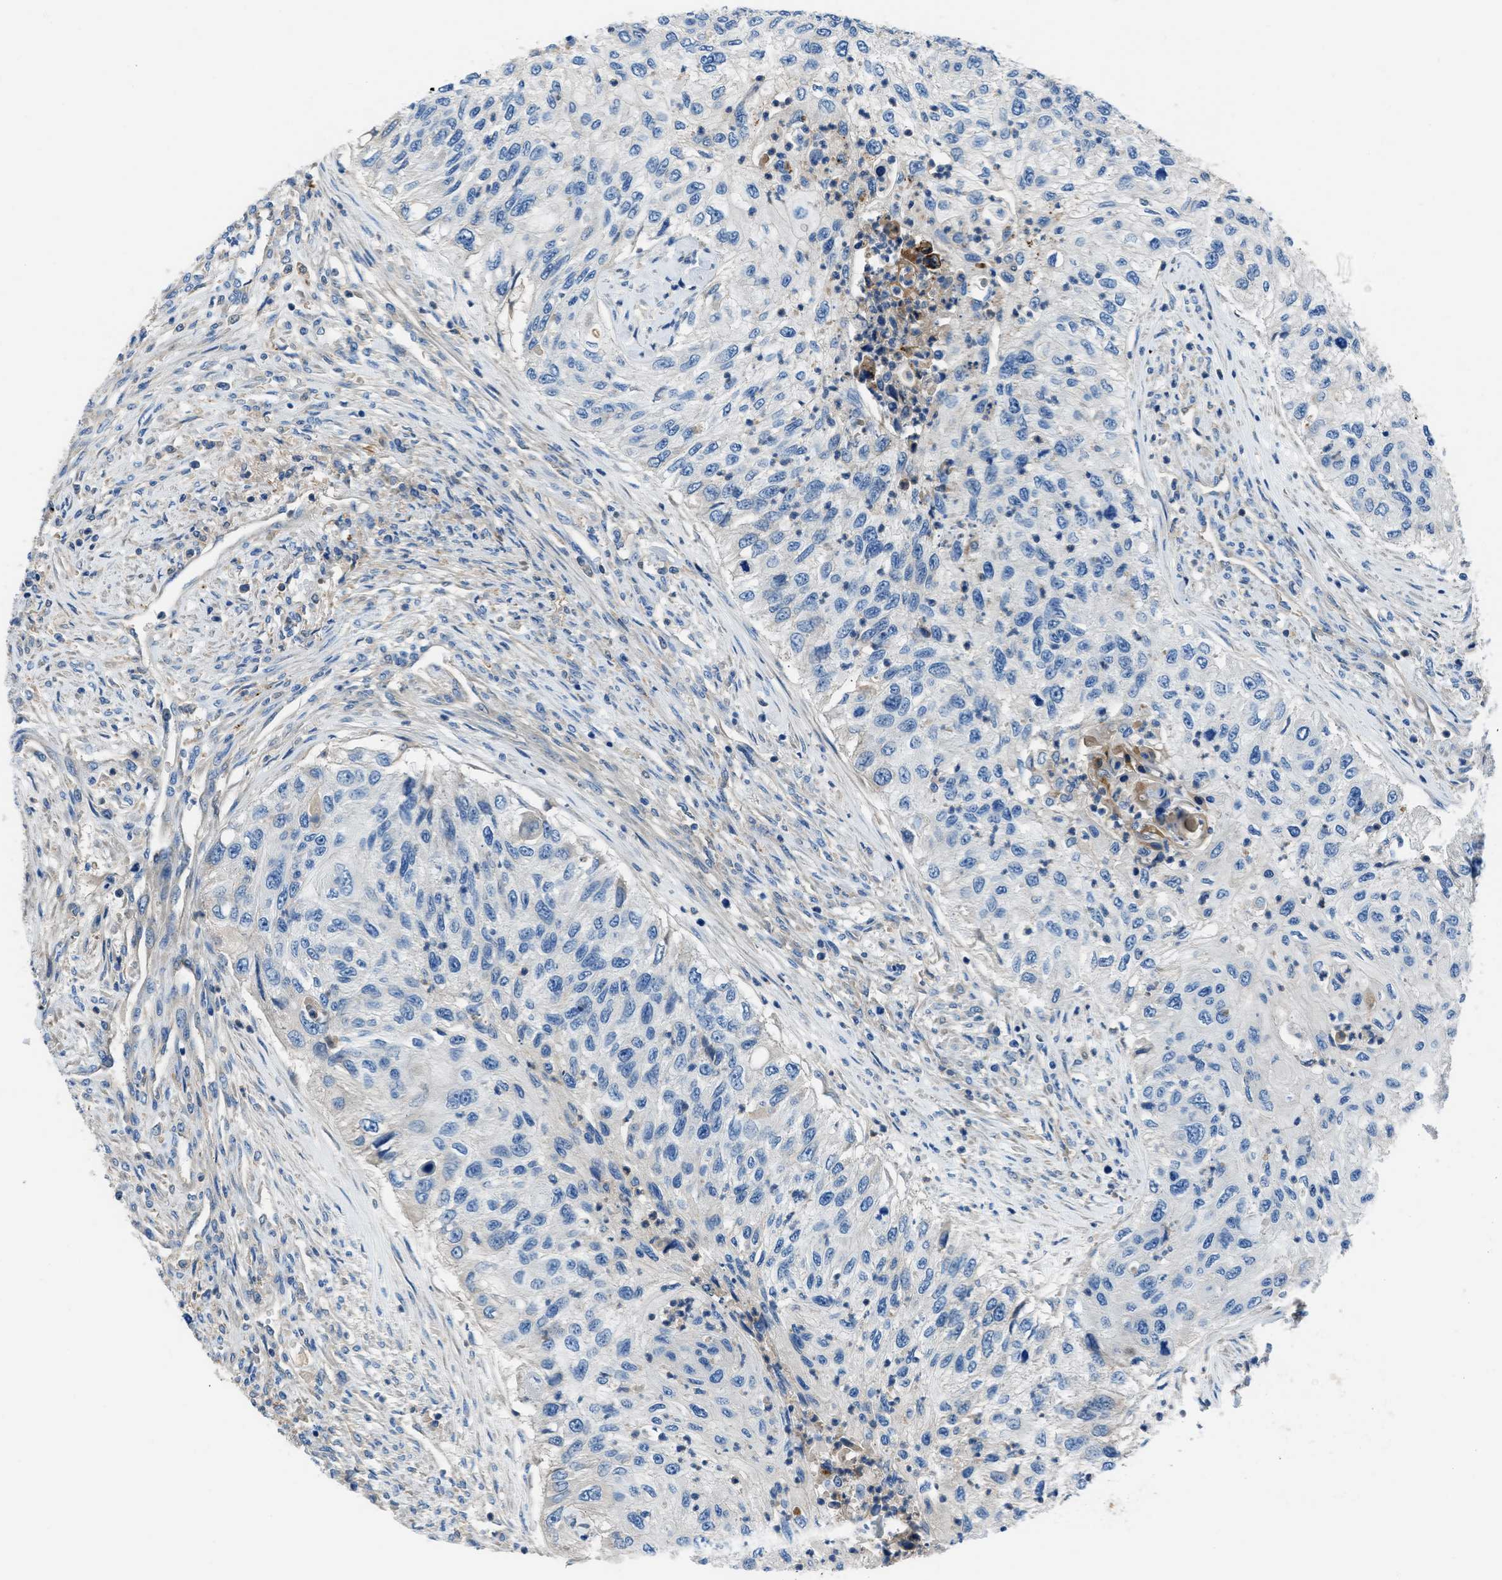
{"staining": {"intensity": "negative", "quantity": "none", "location": "none"}, "tissue": "urothelial cancer", "cell_type": "Tumor cells", "image_type": "cancer", "snomed": [{"axis": "morphology", "description": "Urothelial carcinoma, High grade"}, {"axis": "topography", "description": "Urinary bladder"}], "caption": "High-grade urothelial carcinoma stained for a protein using immunohistochemistry (IHC) demonstrates no staining tumor cells.", "gene": "SLC38A6", "patient": {"sex": "female", "age": 60}}